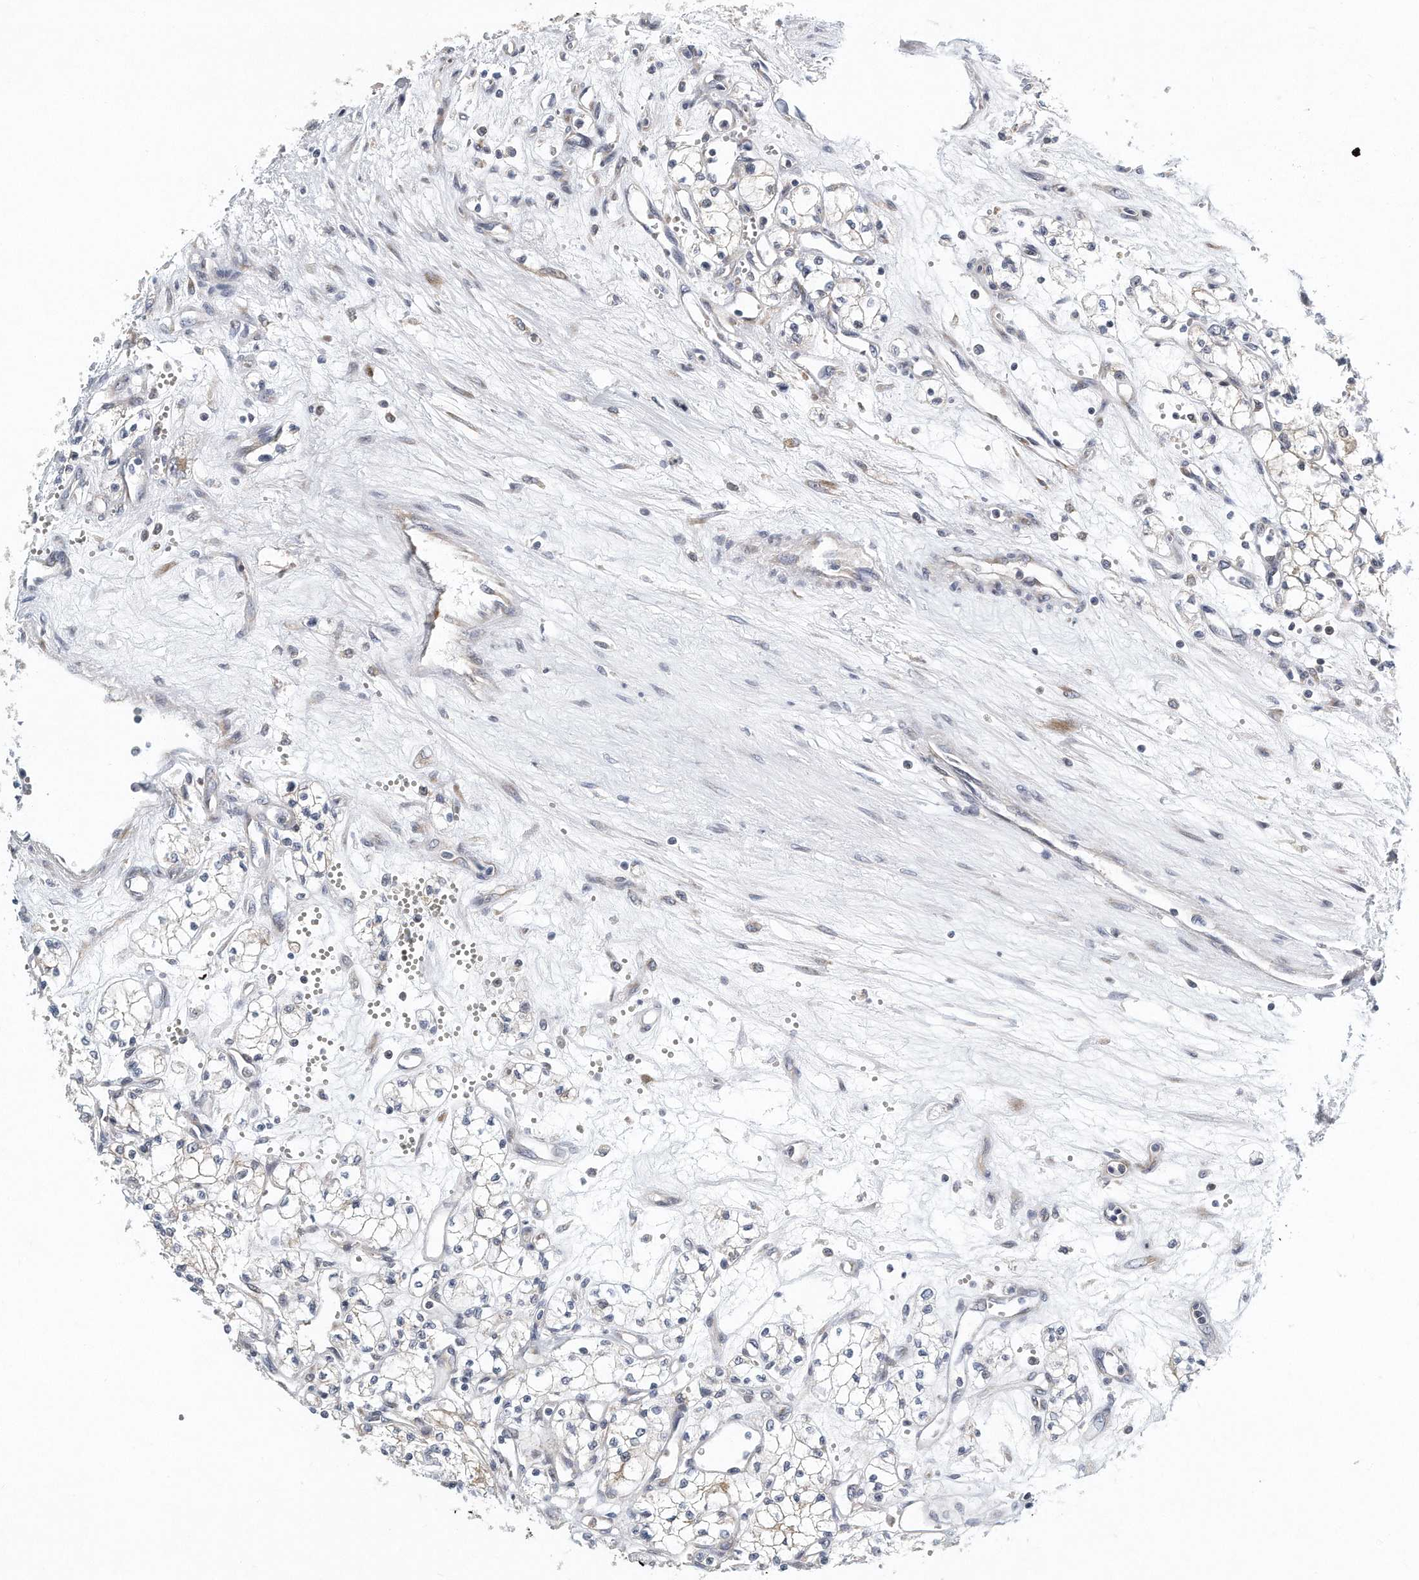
{"staining": {"intensity": "negative", "quantity": "none", "location": "none"}, "tissue": "renal cancer", "cell_type": "Tumor cells", "image_type": "cancer", "snomed": [{"axis": "morphology", "description": "Adenocarcinoma, NOS"}, {"axis": "topography", "description": "Kidney"}], "caption": "Immunohistochemistry image of neoplastic tissue: human renal cancer (adenocarcinoma) stained with DAB exhibits no significant protein positivity in tumor cells. (DAB IHC visualized using brightfield microscopy, high magnification).", "gene": "VLDLR", "patient": {"sex": "male", "age": 59}}